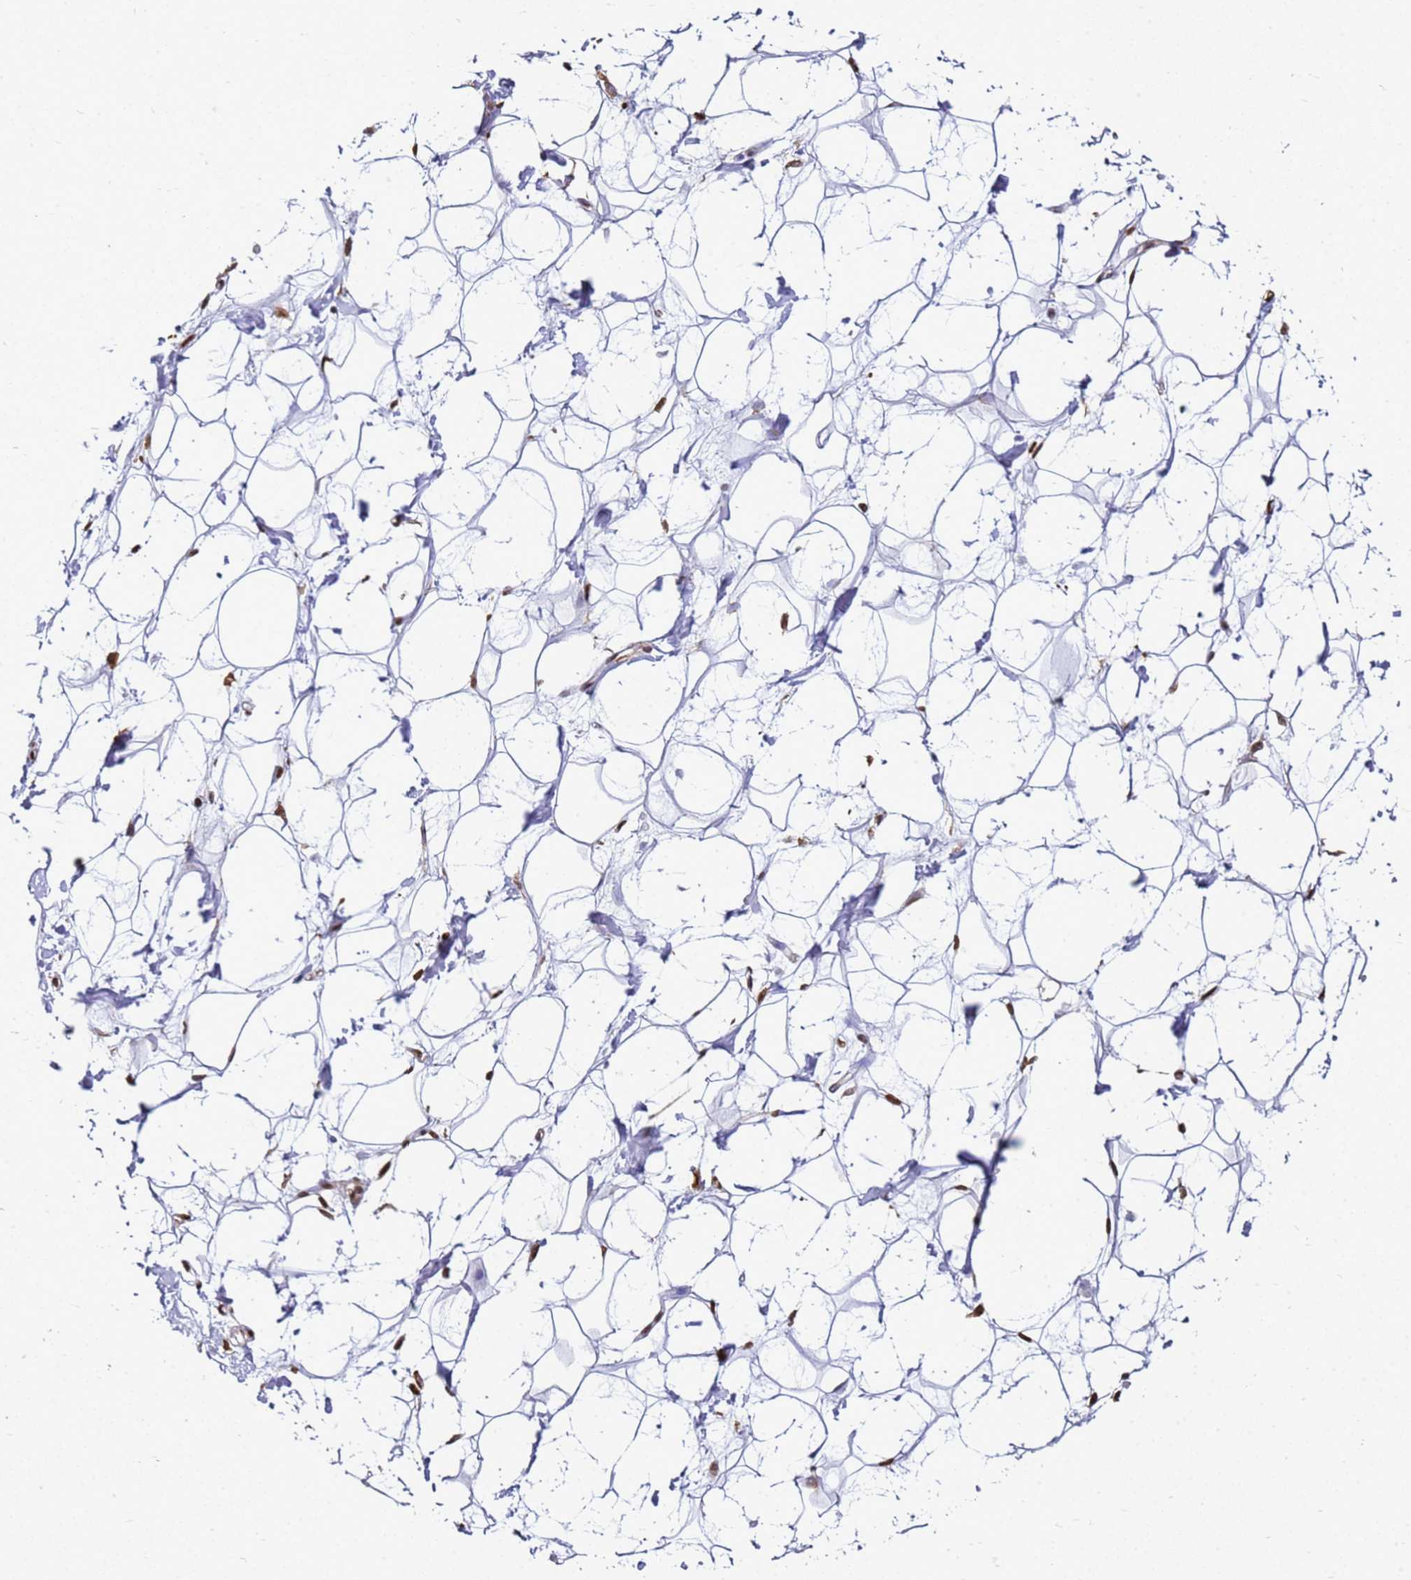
{"staining": {"intensity": "moderate", "quantity": "25%-75%", "location": "nuclear"}, "tissue": "adipose tissue", "cell_type": "Adipocytes", "image_type": "normal", "snomed": [{"axis": "morphology", "description": "Normal tissue, NOS"}, {"axis": "topography", "description": "Breast"}], "caption": "A photomicrograph of adipose tissue stained for a protein reveals moderate nuclear brown staining in adipocytes. The staining was performed using DAB to visualize the protein expression in brown, while the nuclei were stained in blue with hematoxylin (Magnification: 20x).", "gene": "APEX1", "patient": {"sex": "female", "age": 26}}